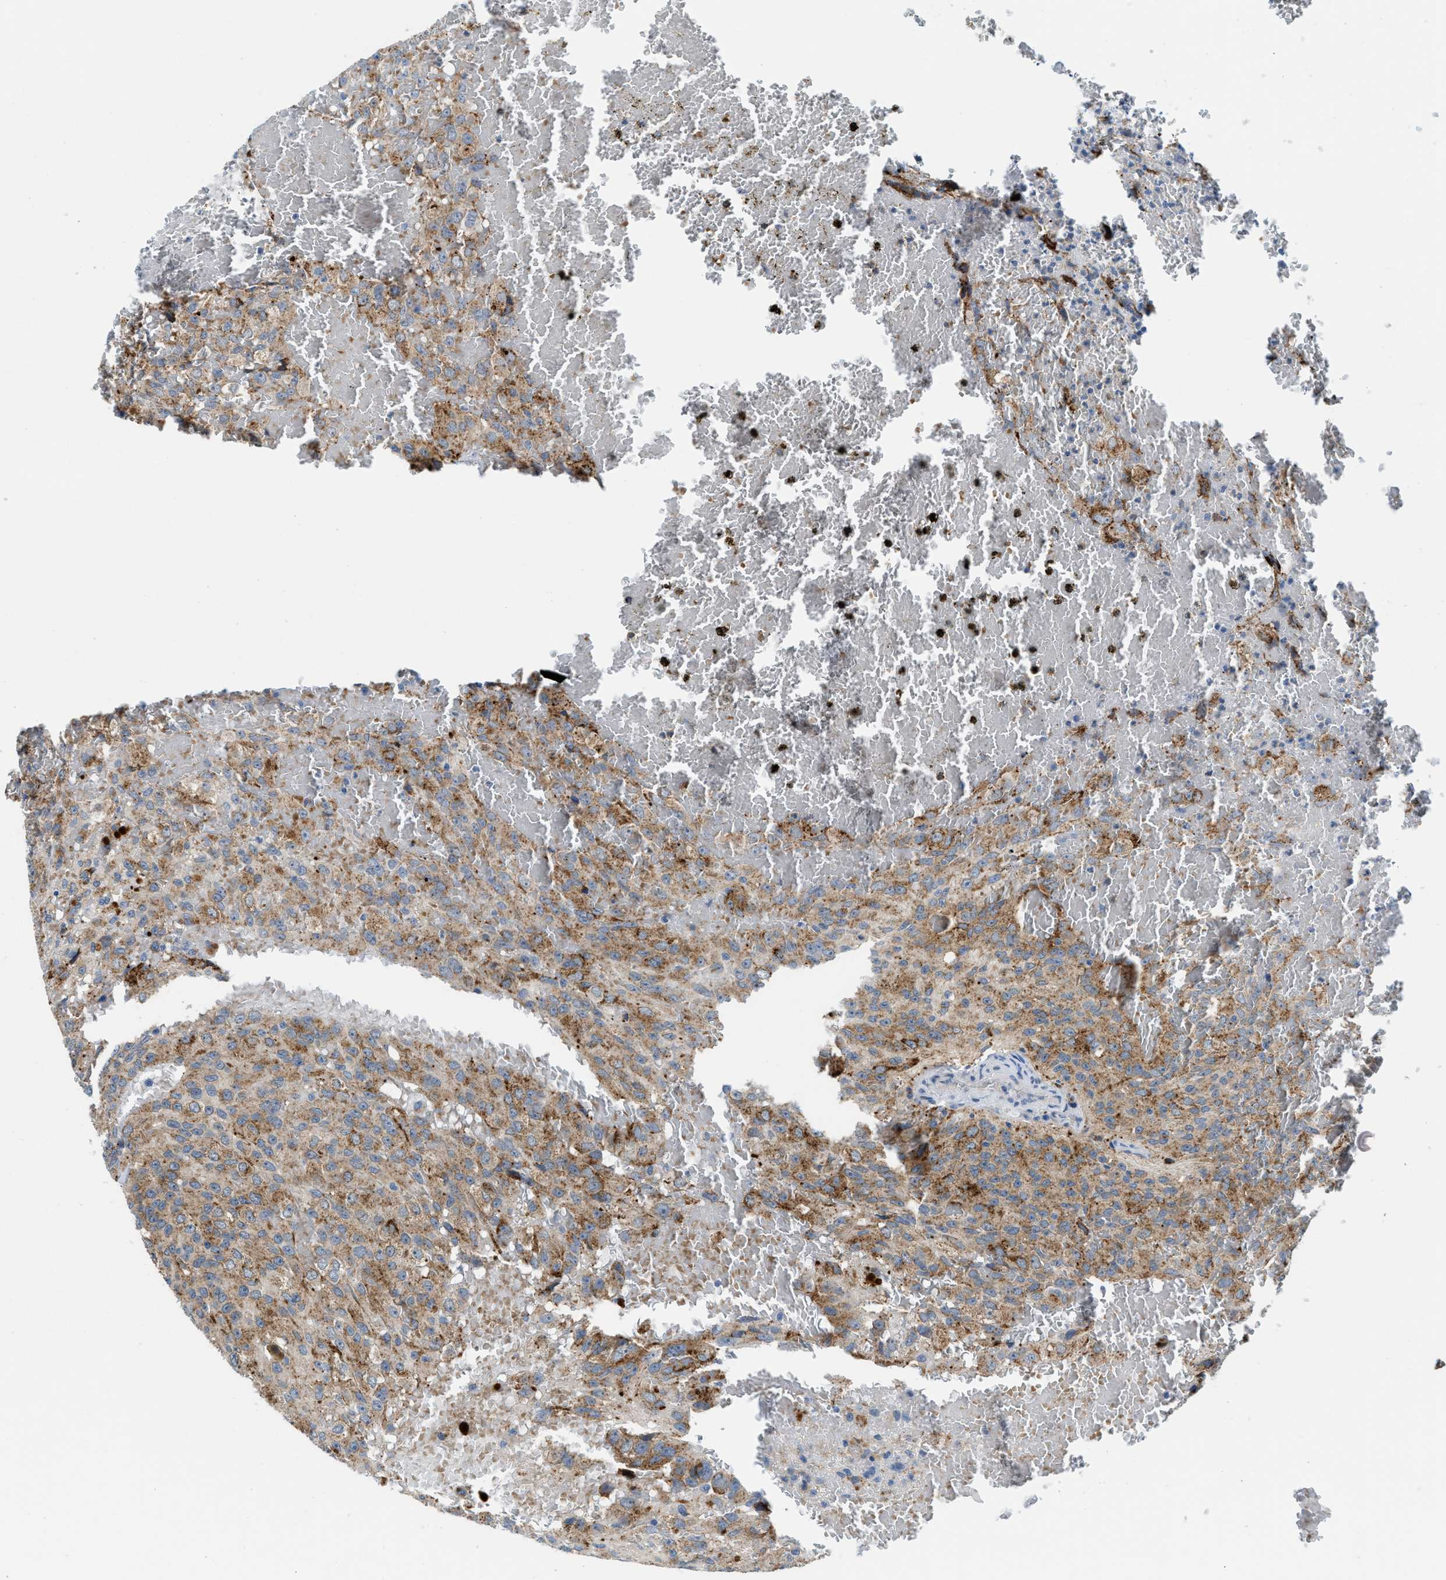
{"staining": {"intensity": "moderate", "quantity": ">75%", "location": "cytoplasmic/membranous"}, "tissue": "glioma", "cell_type": "Tumor cells", "image_type": "cancer", "snomed": [{"axis": "morphology", "description": "Glioma, malignant, High grade"}, {"axis": "topography", "description": "Brain"}], "caption": "Moderate cytoplasmic/membranous protein positivity is identified in about >75% of tumor cells in malignant glioma (high-grade). Nuclei are stained in blue.", "gene": "TSPAN3", "patient": {"sex": "male", "age": 32}}